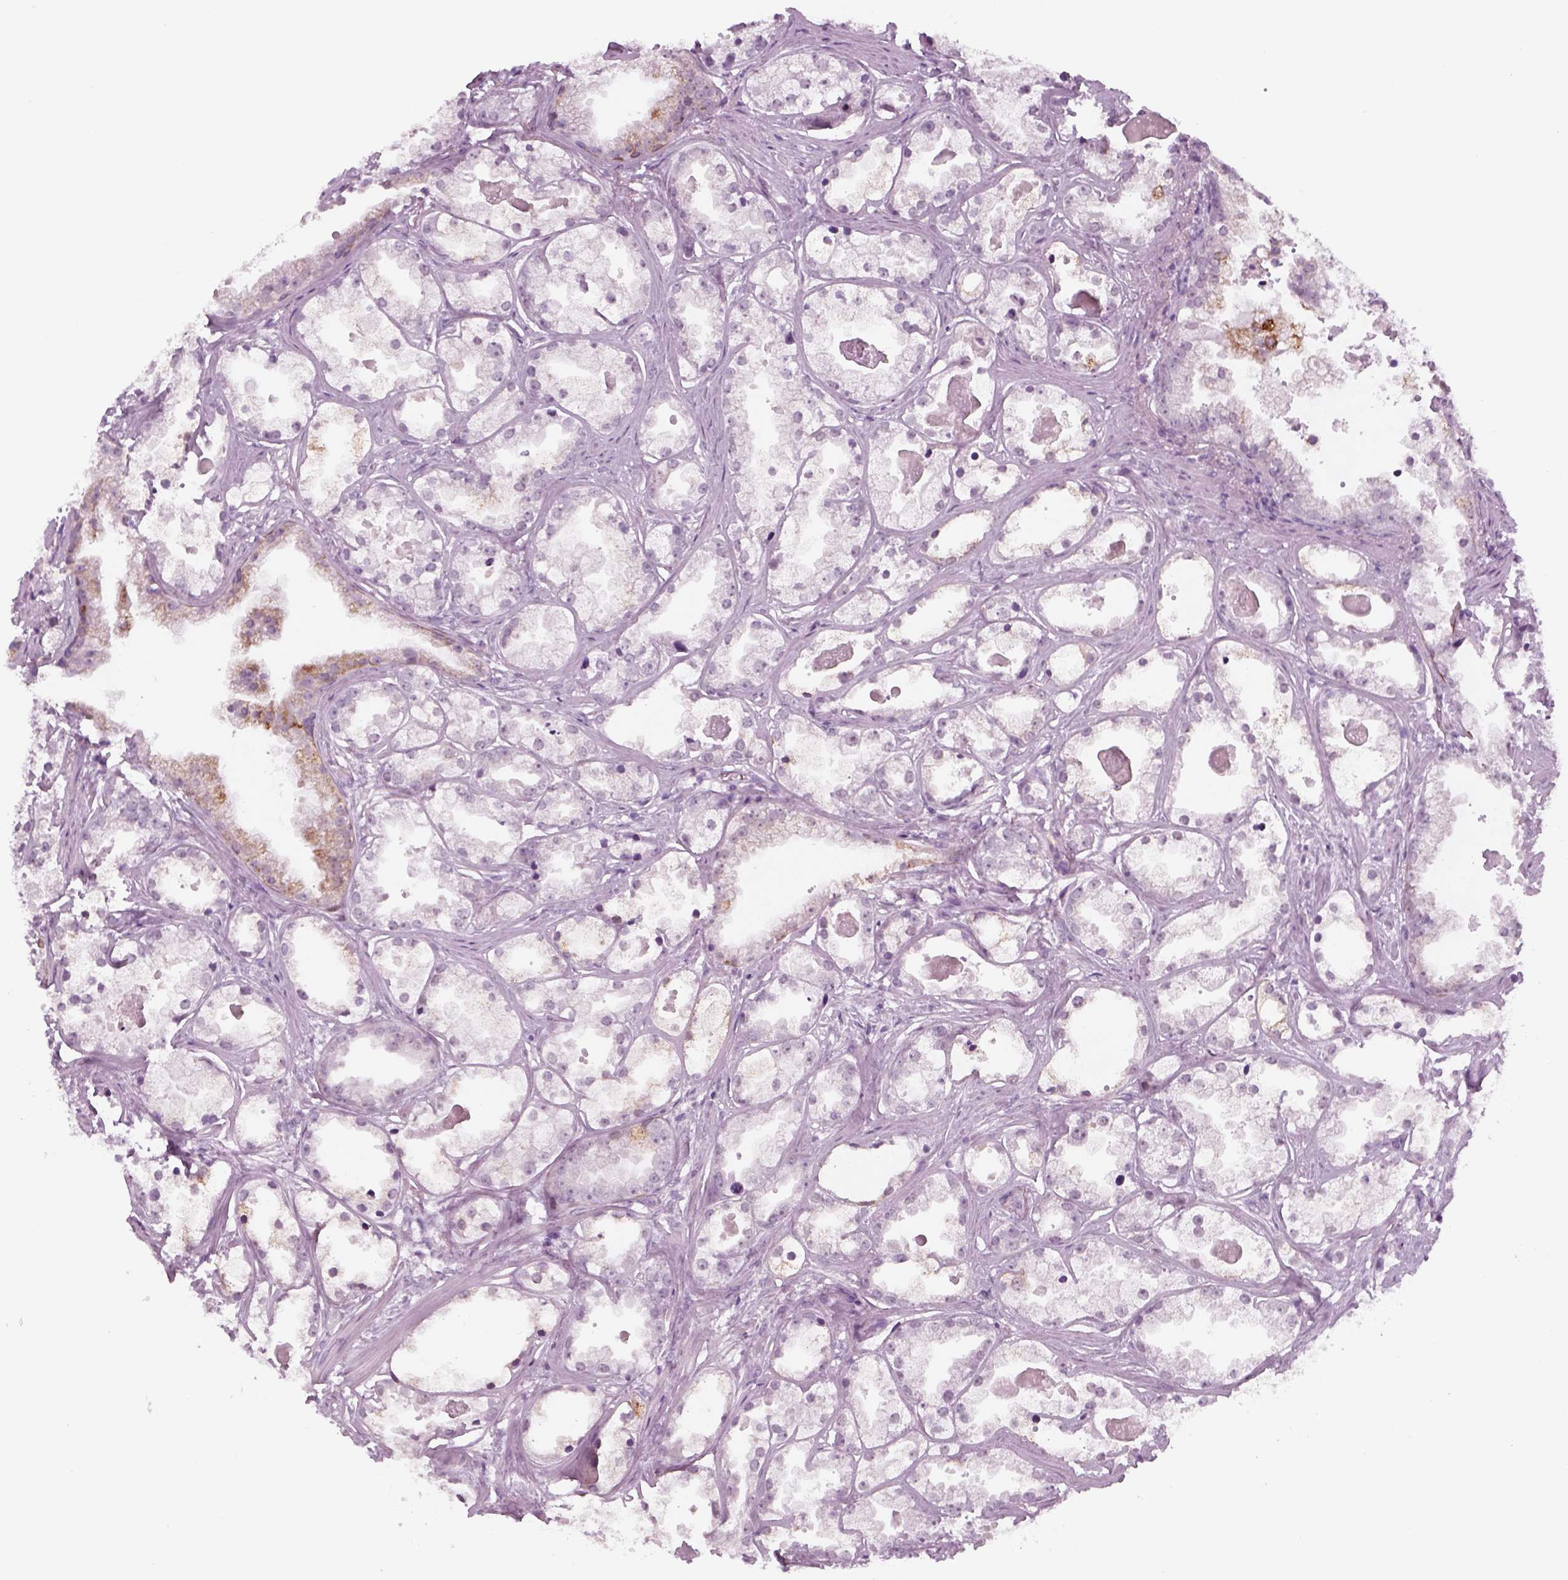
{"staining": {"intensity": "negative", "quantity": "none", "location": "none"}, "tissue": "prostate cancer", "cell_type": "Tumor cells", "image_type": "cancer", "snomed": [{"axis": "morphology", "description": "Adenocarcinoma, Low grade"}, {"axis": "topography", "description": "Prostate"}], "caption": "Prostate cancer (low-grade adenocarcinoma) was stained to show a protein in brown. There is no significant expression in tumor cells. The staining is performed using DAB brown chromogen with nuclei counter-stained in using hematoxylin.", "gene": "KRT75", "patient": {"sex": "male", "age": 65}}